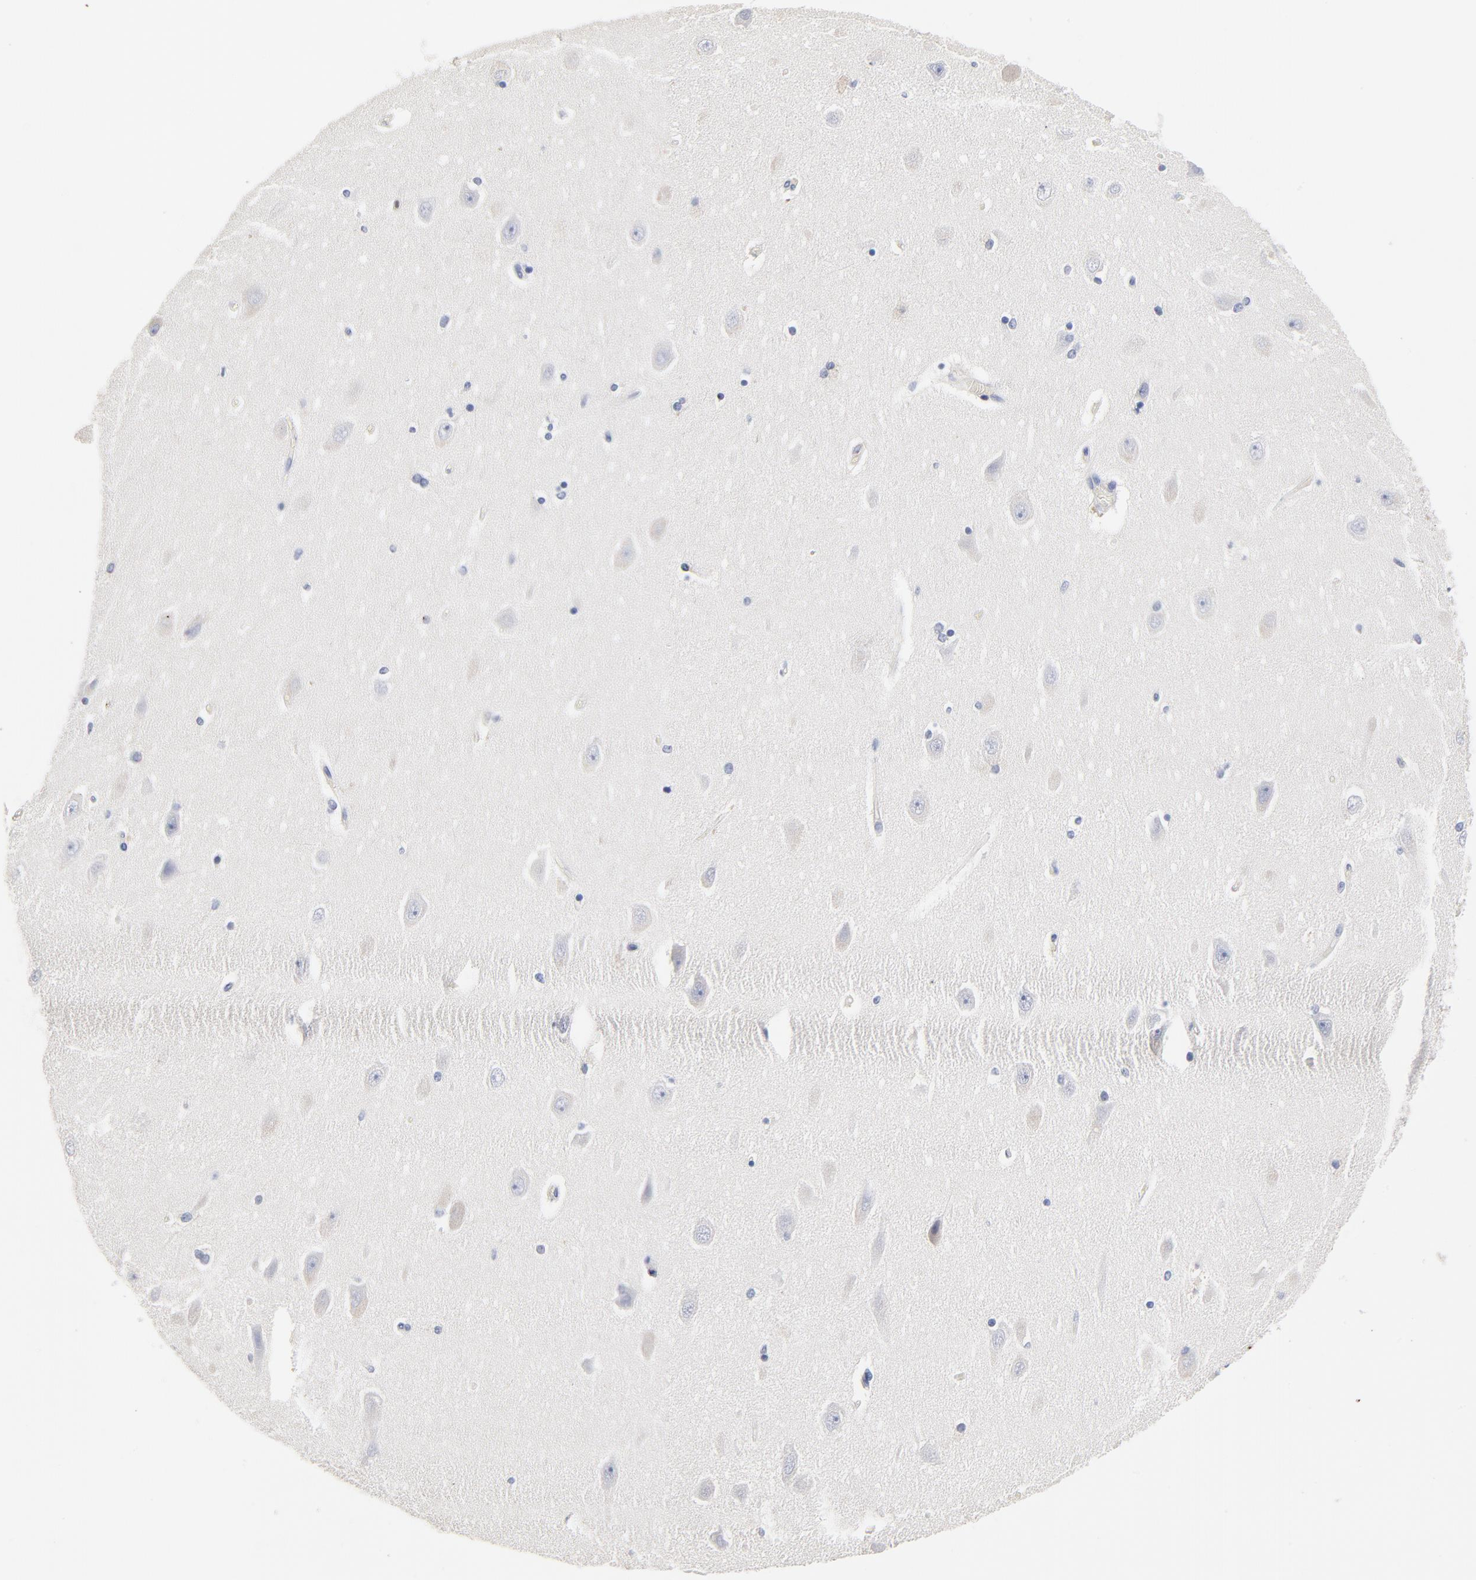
{"staining": {"intensity": "negative", "quantity": "none", "location": "none"}, "tissue": "hippocampus", "cell_type": "Glial cells", "image_type": "normal", "snomed": [{"axis": "morphology", "description": "Normal tissue, NOS"}, {"axis": "topography", "description": "Hippocampus"}], "caption": "The immunohistochemistry image has no significant staining in glial cells of hippocampus. (Stains: DAB (3,3'-diaminobenzidine) immunohistochemistry (IHC) with hematoxylin counter stain, Microscopy: brightfield microscopy at high magnification).", "gene": "AADAC", "patient": {"sex": "female", "age": 54}}